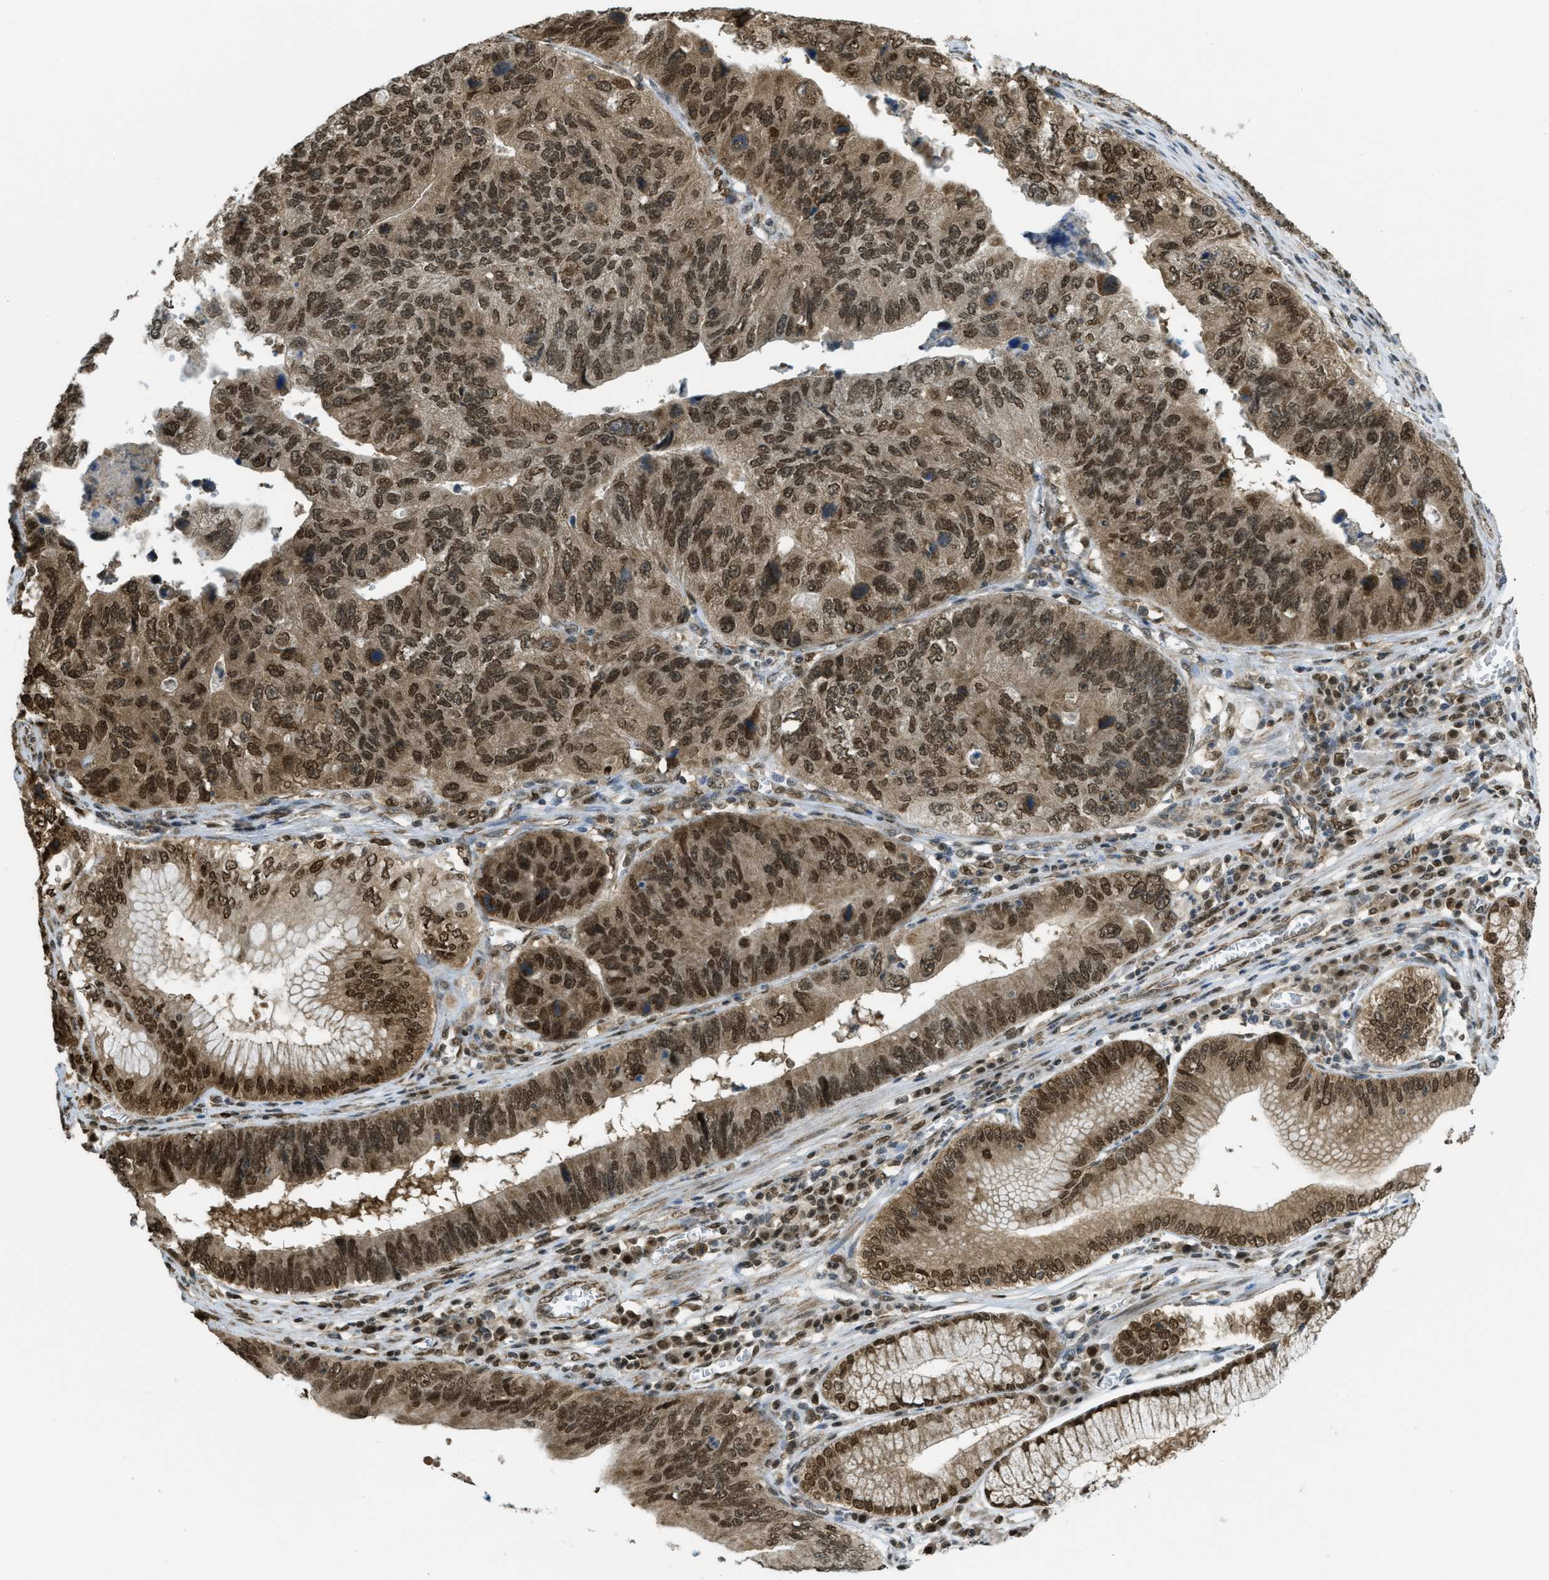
{"staining": {"intensity": "strong", "quantity": ">75%", "location": "cytoplasmic/membranous,nuclear"}, "tissue": "stomach cancer", "cell_type": "Tumor cells", "image_type": "cancer", "snomed": [{"axis": "morphology", "description": "Adenocarcinoma, NOS"}, {"axis": "topography", "description": "Stomach"}], "caption": "Human stomach cancer (adenocarcinoma) stained with a protein marker reveals strong staining in tumor cells.", "gene": "TNPO1", "patient": {"sex": "male", "age": 59}}